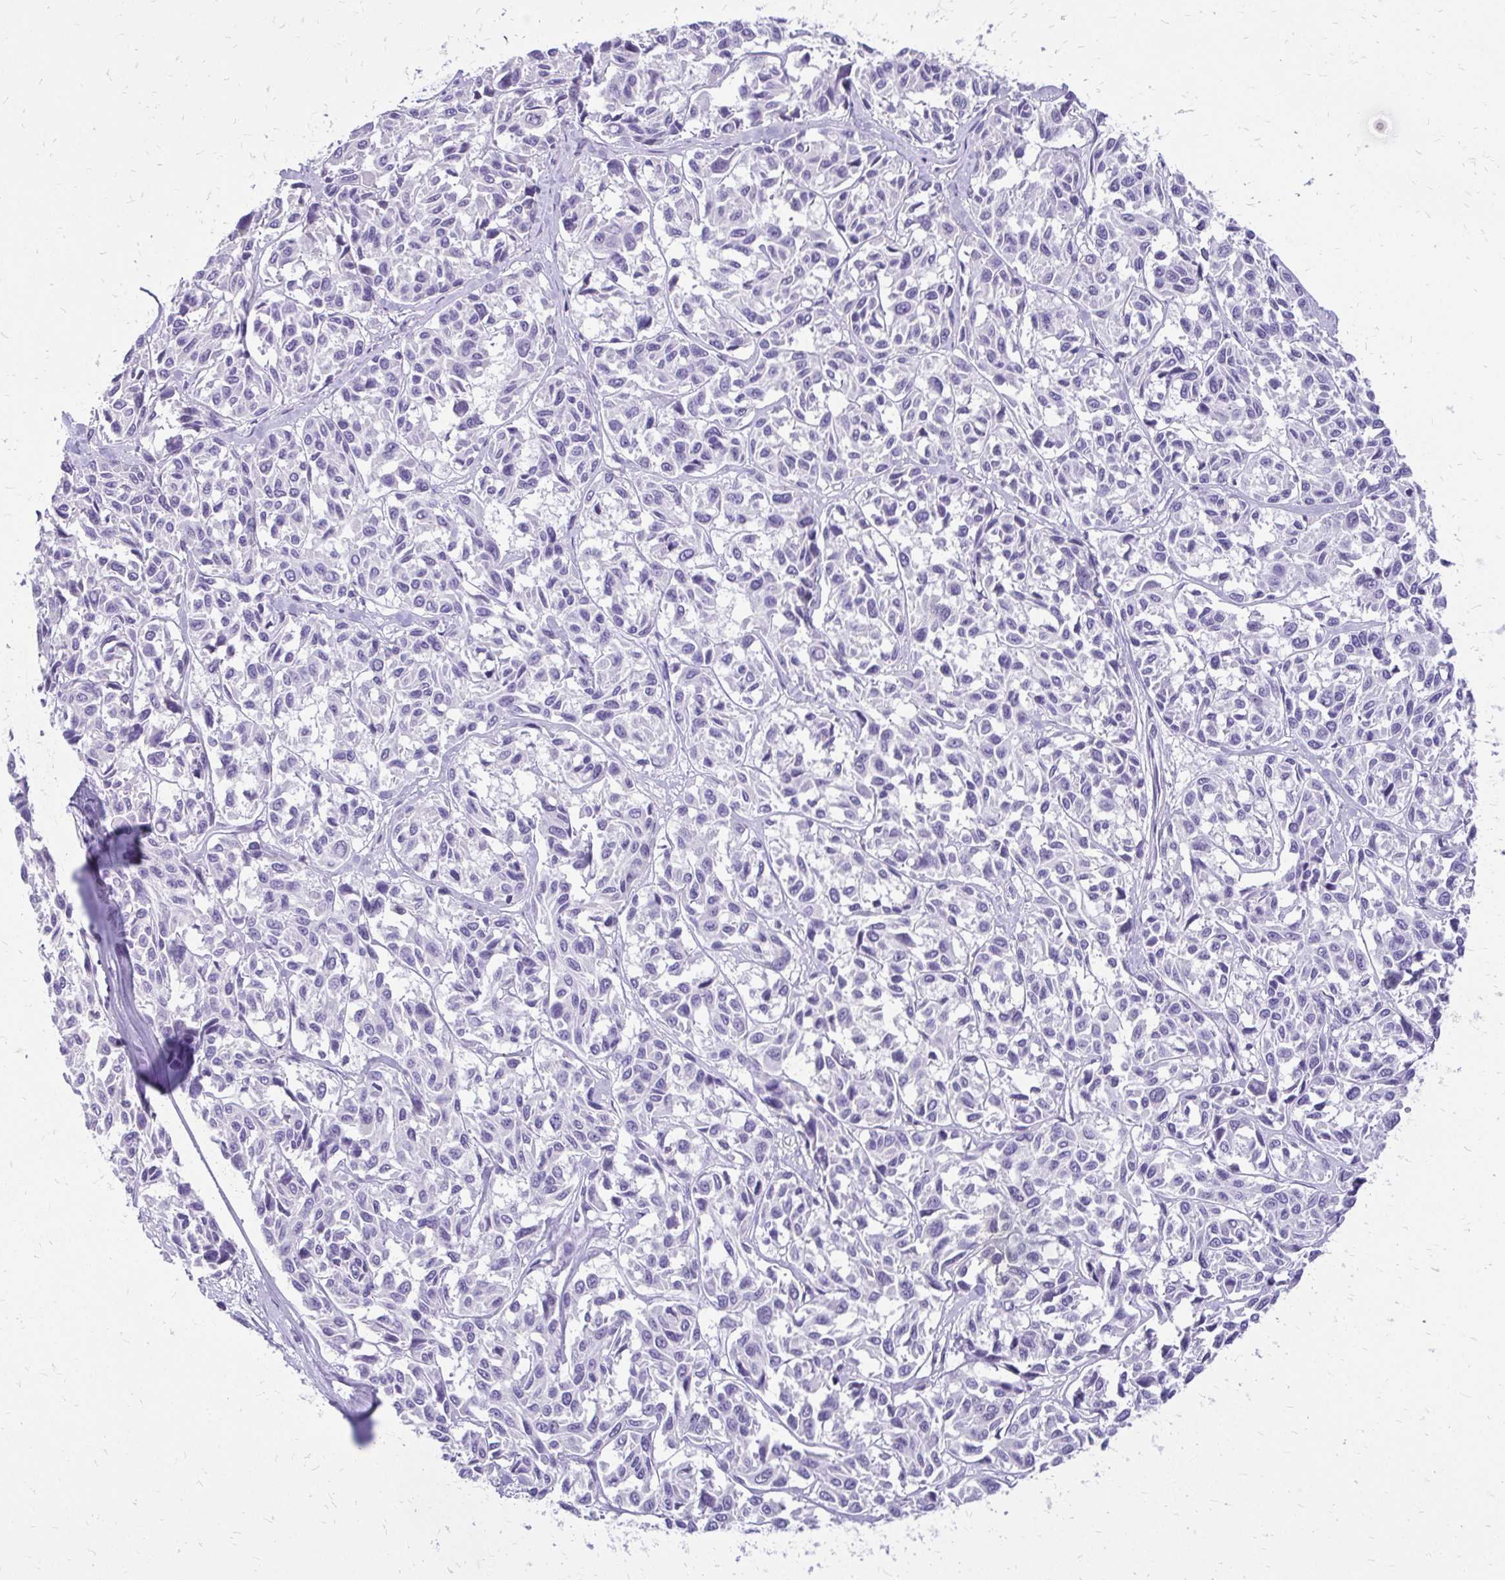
{"staining": {"intensity": "negative", "quantity": "none", "location": "none"}, "tissue": "melanoma", "cell_type": "Tumor cells", "image_type": "cancer", "snomed": [{"axis": "morphology", "description": "Malignant melanoma, NOS"}, {"axis": "topography", "description": "Skin"}], "caption": "Immunohistochemical staining of malignant melanoma displays no significant staining in tumor cells.", "gene": "SLC32A1", "patient": {"sex": "female", "age": 66}}